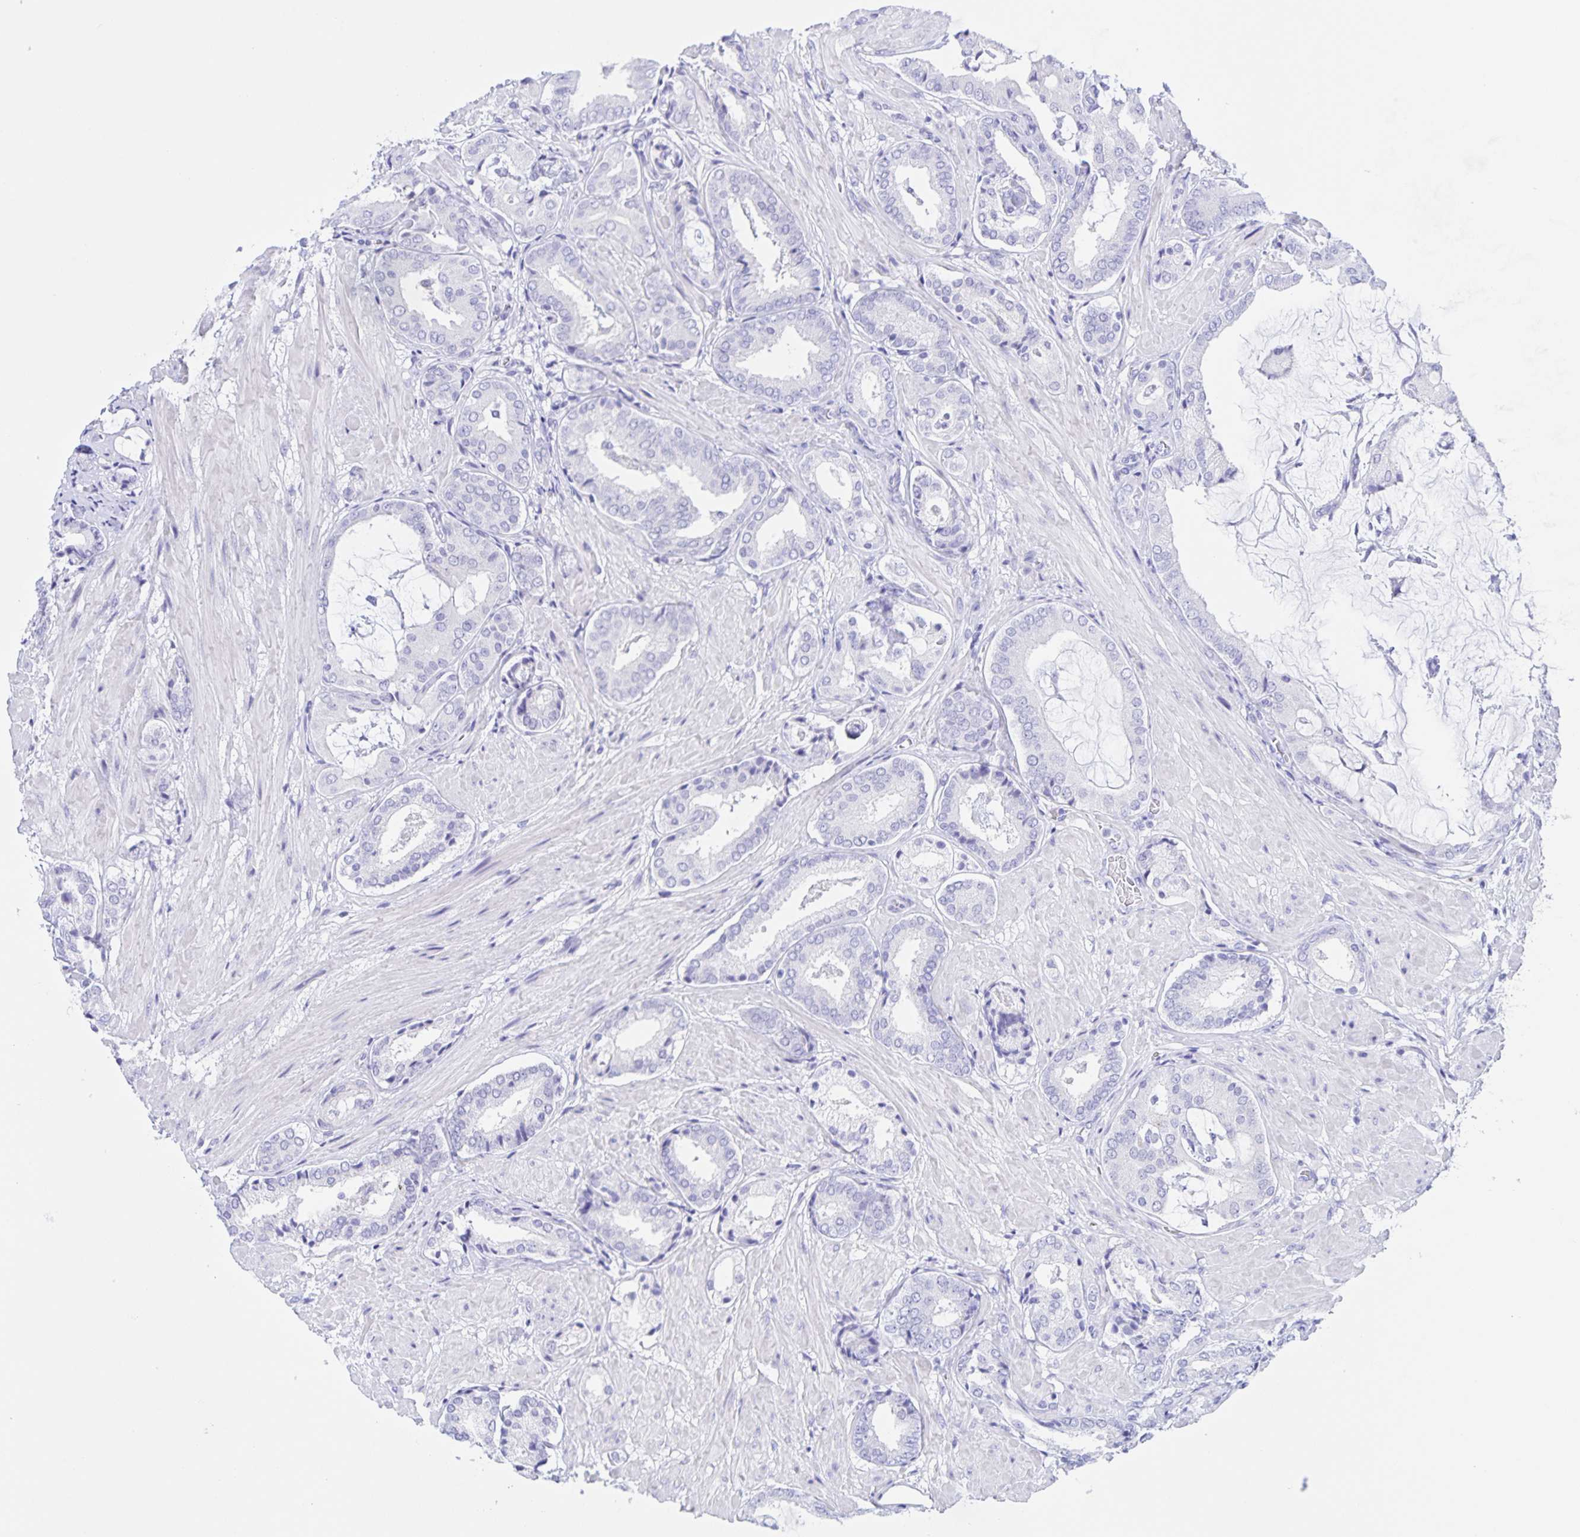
{"staining": {"intensity": "negative", "quantity": "none", "location": "none"}, "tissue": "prostate cancer", "cell_type": "Tumor cells", "image_type": "cancer", "snomed": [{"axis": "morphology", "description": "Adenocarcinoma, High grade"}, {"axis": "topography", "description": "Prostate"}], "caption": "Immunohistochemistry (IHC) photomicrograph of neoplastic tissue: human prostate high-grade adenocarcinoma stained with DAB (3,3'-diaminobenzidine) reveals no significant protein expression in tumor cells. Brightfield microscopy of immunohistochemistry (IHC) stained with DAB (3,3'-diaminobenzidine) (brown) and hematoxylin (blue), captured at high magnification.", "gene": "TGIF2LX", "patient": {"sex": "male", "age": 56}}